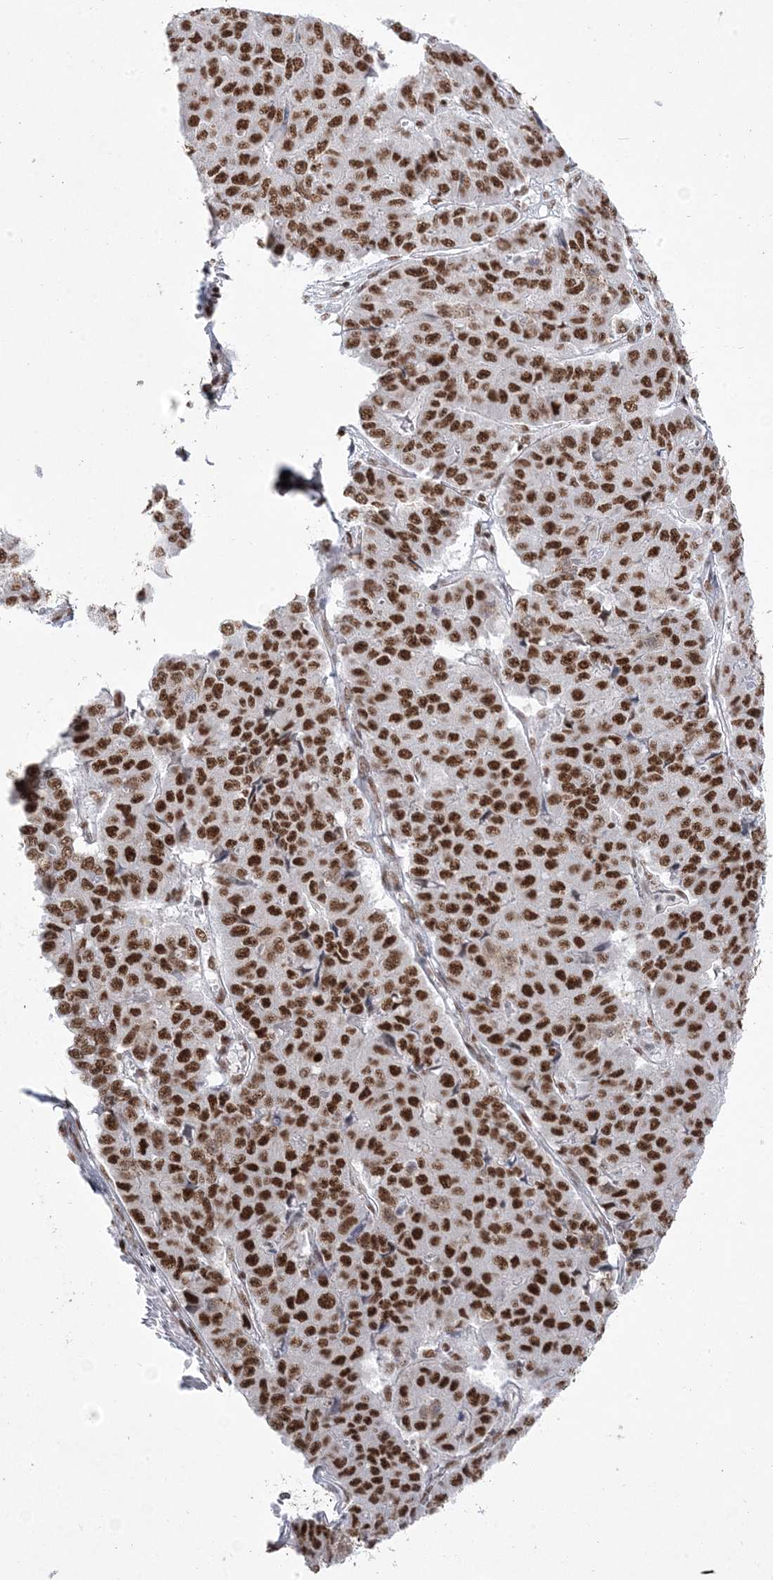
{"staining": {"intensity": "strong", "quantity": ">75%", "location": "nuclear"}, "tissue": "pancreatic cancer", "cell_type": "Tumor cells", "image_type": "cancer", "snomed": [{"axis": "morphology", "description": "Adenocarcinoma, NOS"}, {"axis": "topography", "description": "Pancreas"}], "caption": "Pancreatic adenocarcinoma stained with immunohistochemistry displays strong nuclear staining in about >75% of tumor cells.", "gene": "MTREX", "patient": {"sex": "male", "age": 50}}